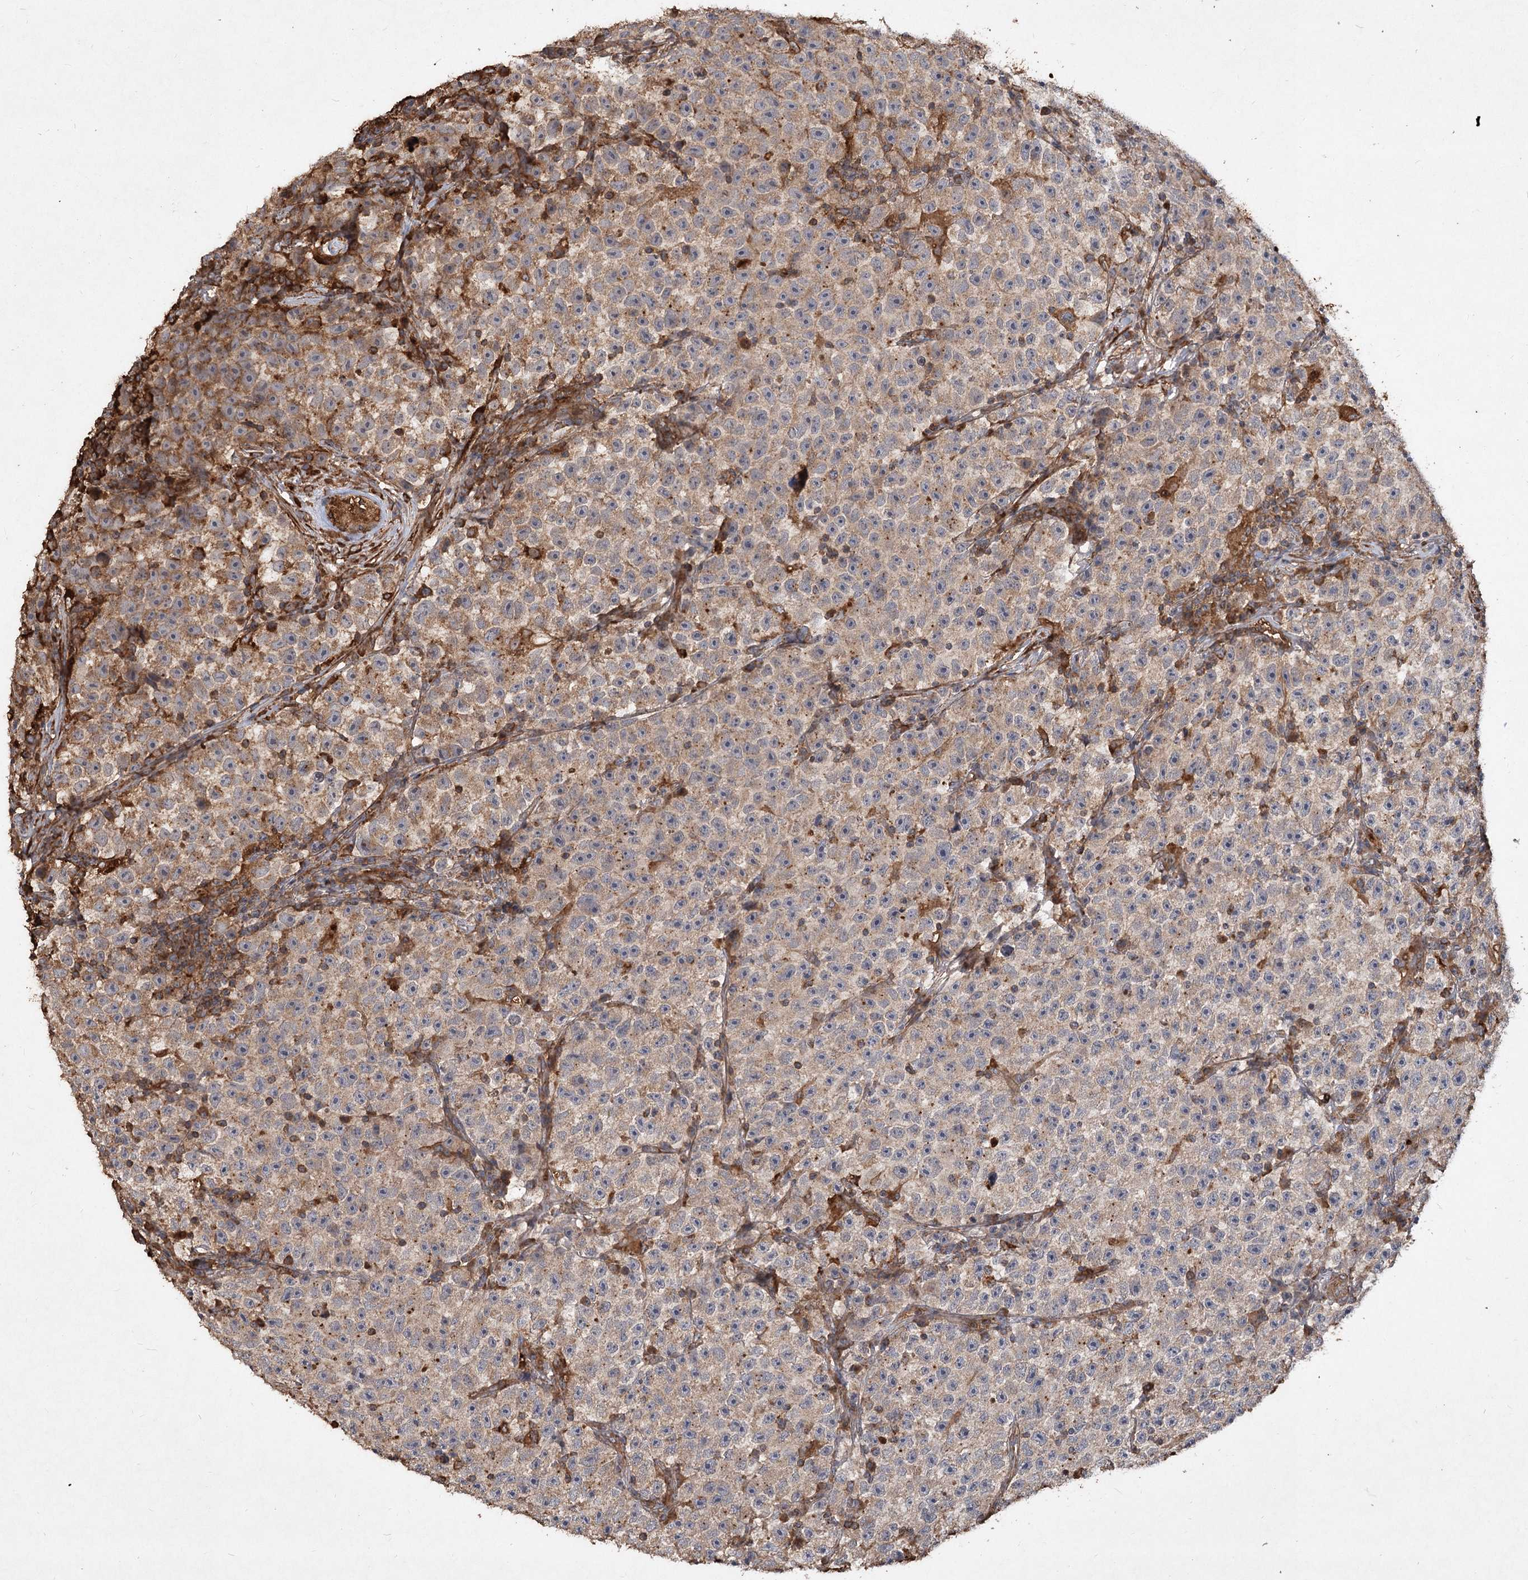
{"staining": {"intensity": "weak", "quantity": "25%-75%", "location": "cytoplasmic/membranous"}, "tissue": "testis cancer", "cell_type": "Tumor cells", "image_type": "cancer", "snomed": [{"axis": "morphology", "description": "Seminoma, NOS"}, {"axis": "topography", "description": "Testis"}], "caption": "Seminoma (testis) stained with immunohistochemistry (IHC) demonstrates weak cytoplasmic/membranous positivity in about 25%-75% of tumor cells.", "gene": "PIK3C2A", "patient": {"sex": "male", "age": 22}}